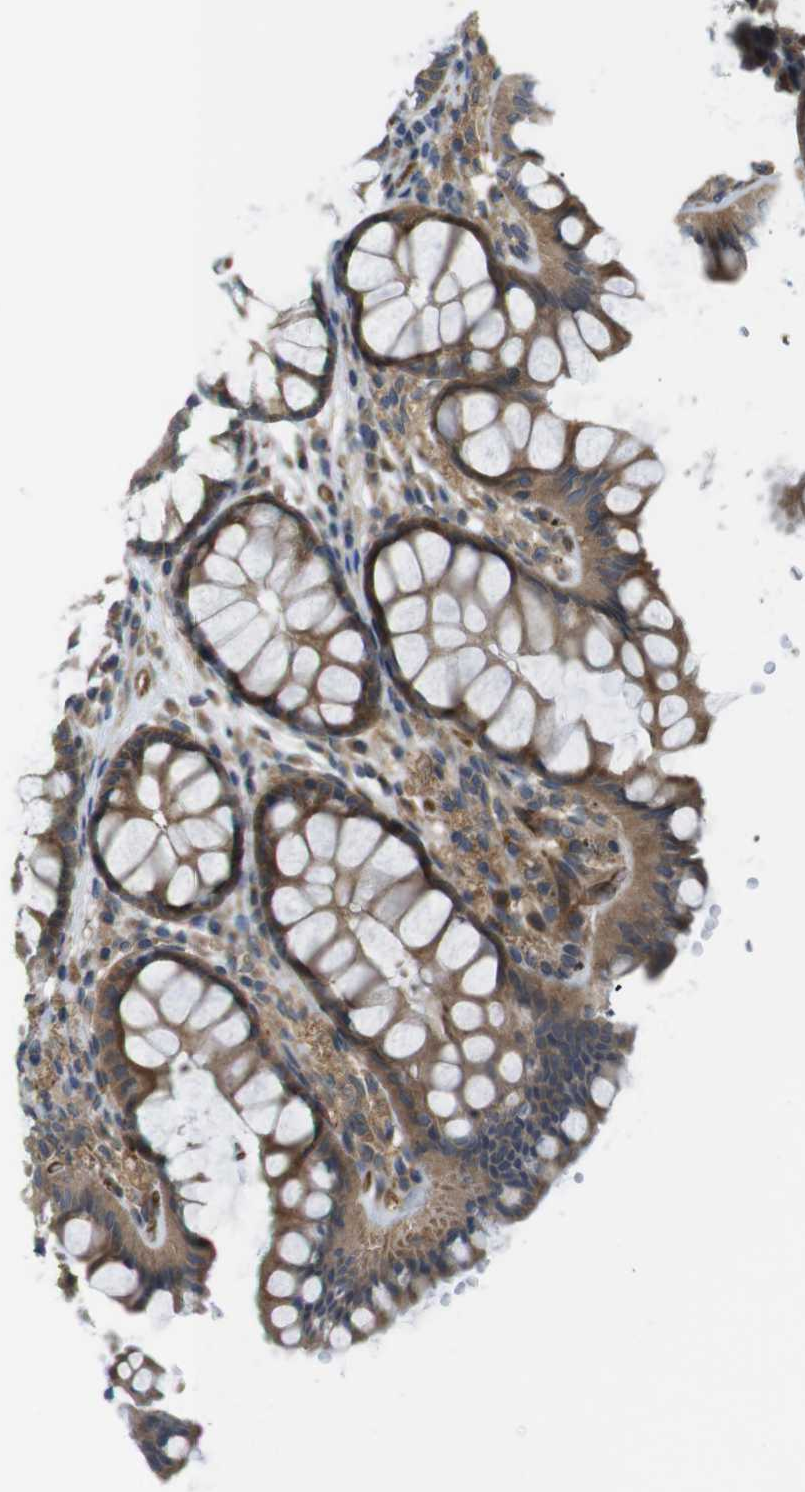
{"staining": {"intensity": "moderate", "quantity": ">75%", "location": "cytoplasmic/membranous"}, "tissue": "colon", "cell_type": "Endothelial cells", "image_type": "normal", "snomed": [{"axis": "morphology", "description": "Normal tissue, NOS"}, {"axis": "topography", "description": "Colon"}], "caption": "Protein expression analysis of benign colon reveals moderate cytoplasmic/membranous expression in about >75% of endothelial cells. (IHC, brightfield microscopy, high magnification).", "gene": "TSC1", "patient": {"sex": "female", "age": 55}}